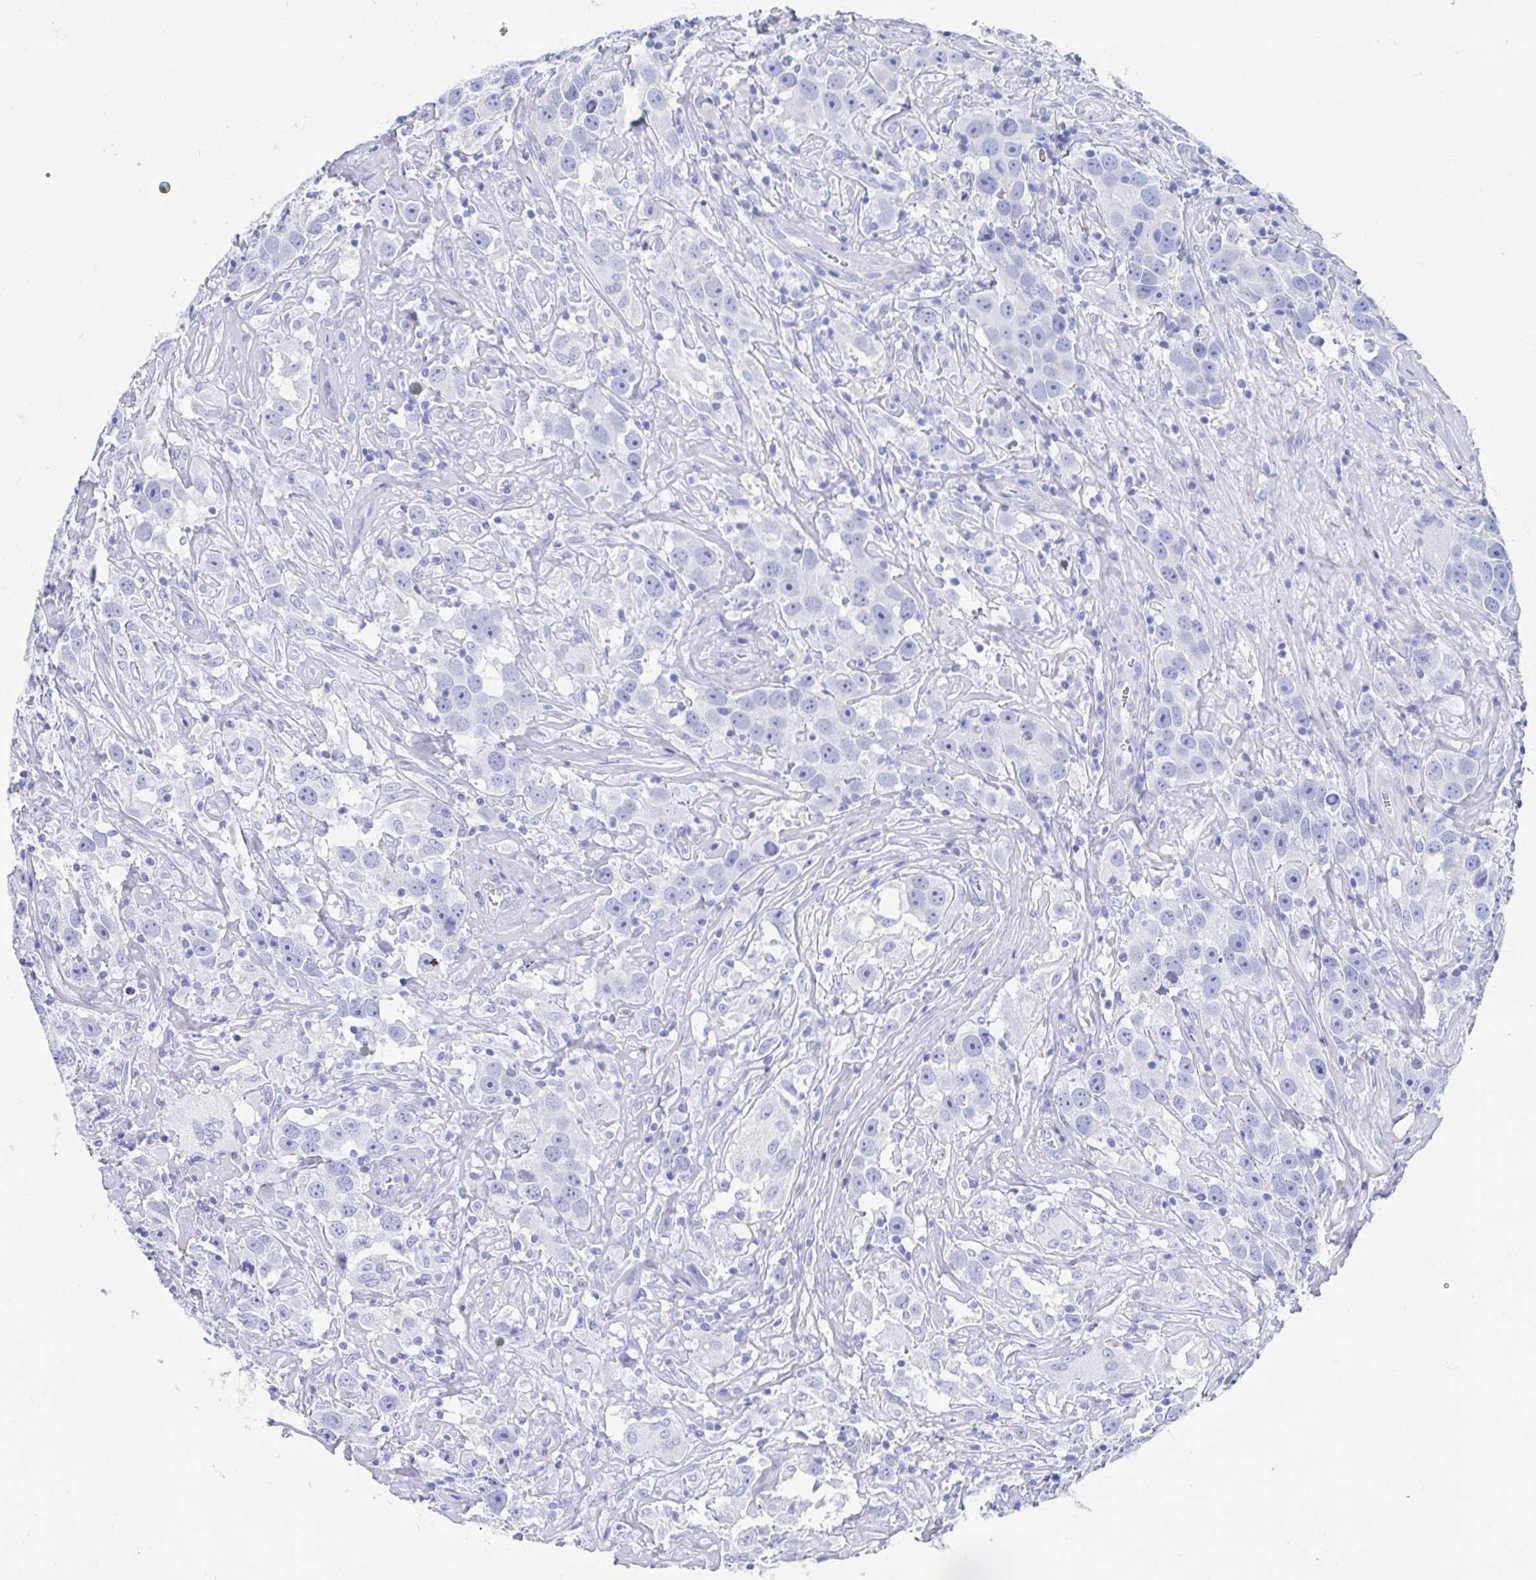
{"staining": {"intensity": "negative", "quantity": "none", "location": "none"}, "tissue": "testis cancer", "cell_type": "Tumor cells", "image_type": "cancer", "snomed": [{"axis": "morphology", "description": "Seminoma, NOS"}, {"axis": "topography", "description": "Testis"}], "caption": "Micrograph shows no significant protein positivity in tumor cells of testis cancer (seminoma).", "gene": "SHCBP1L", "patient": {"sex": "male", "age": 49}}